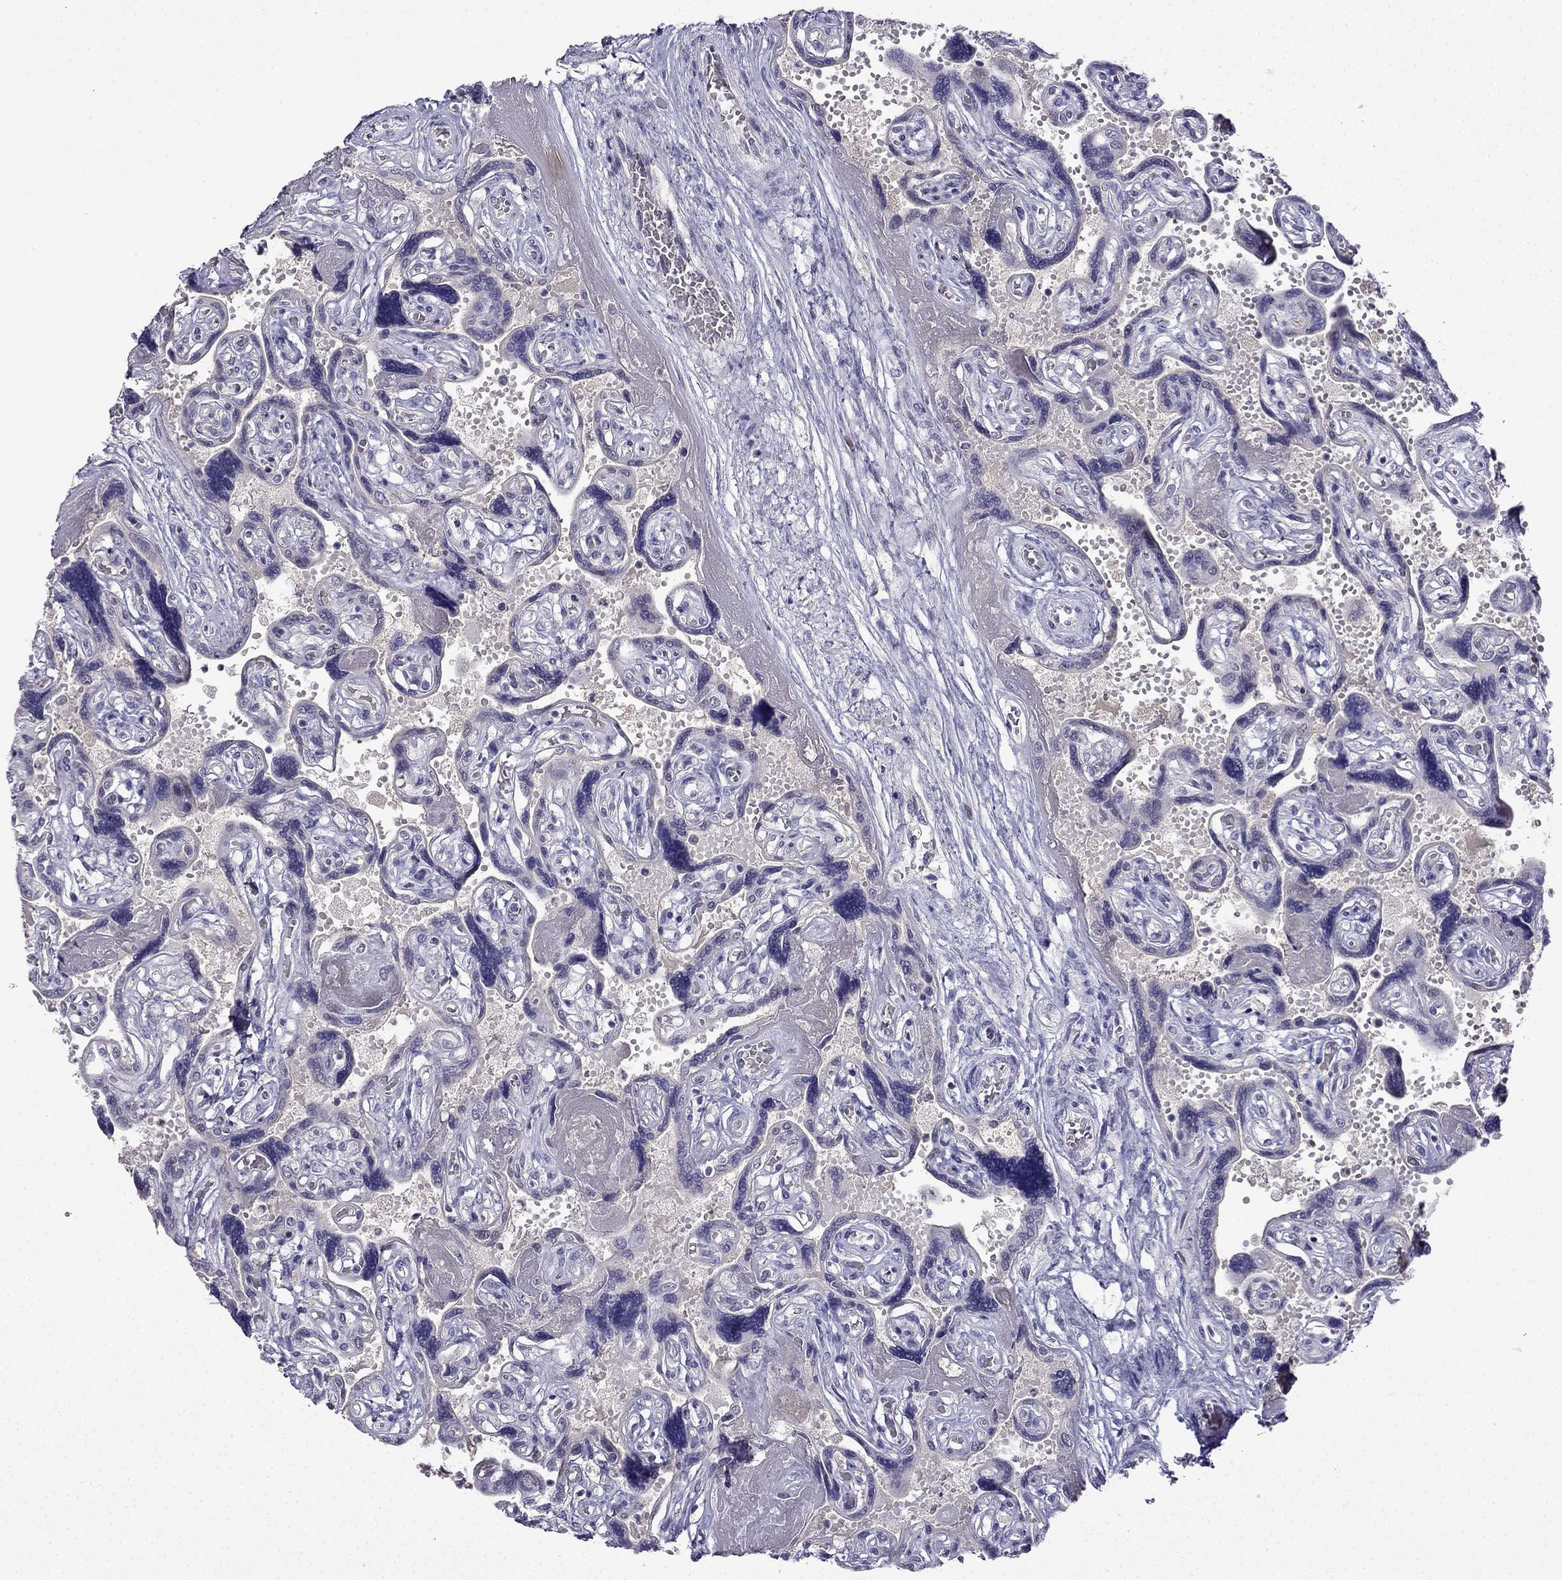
{"staining": {"intensity": "negative", "quantity": "none", "location": "none"}, "tissue": "placenta", "cell_type": "Decidual cells", "image_type": "normal", "snomed": [{"axis": "morphology", "description": "Normal tissue, NOS"}, {"axis": "topography", "description": "Placenta"}], "caption": "DAB (3,3'-diaminobenzidine) immunohistochemical staining of normal human placenta shows no significant staining in decidual cells. (DAB immunohistochemistry, high magnification).", "gene": "UHRF1", "patient": {"sex": "female", "age": 32}}